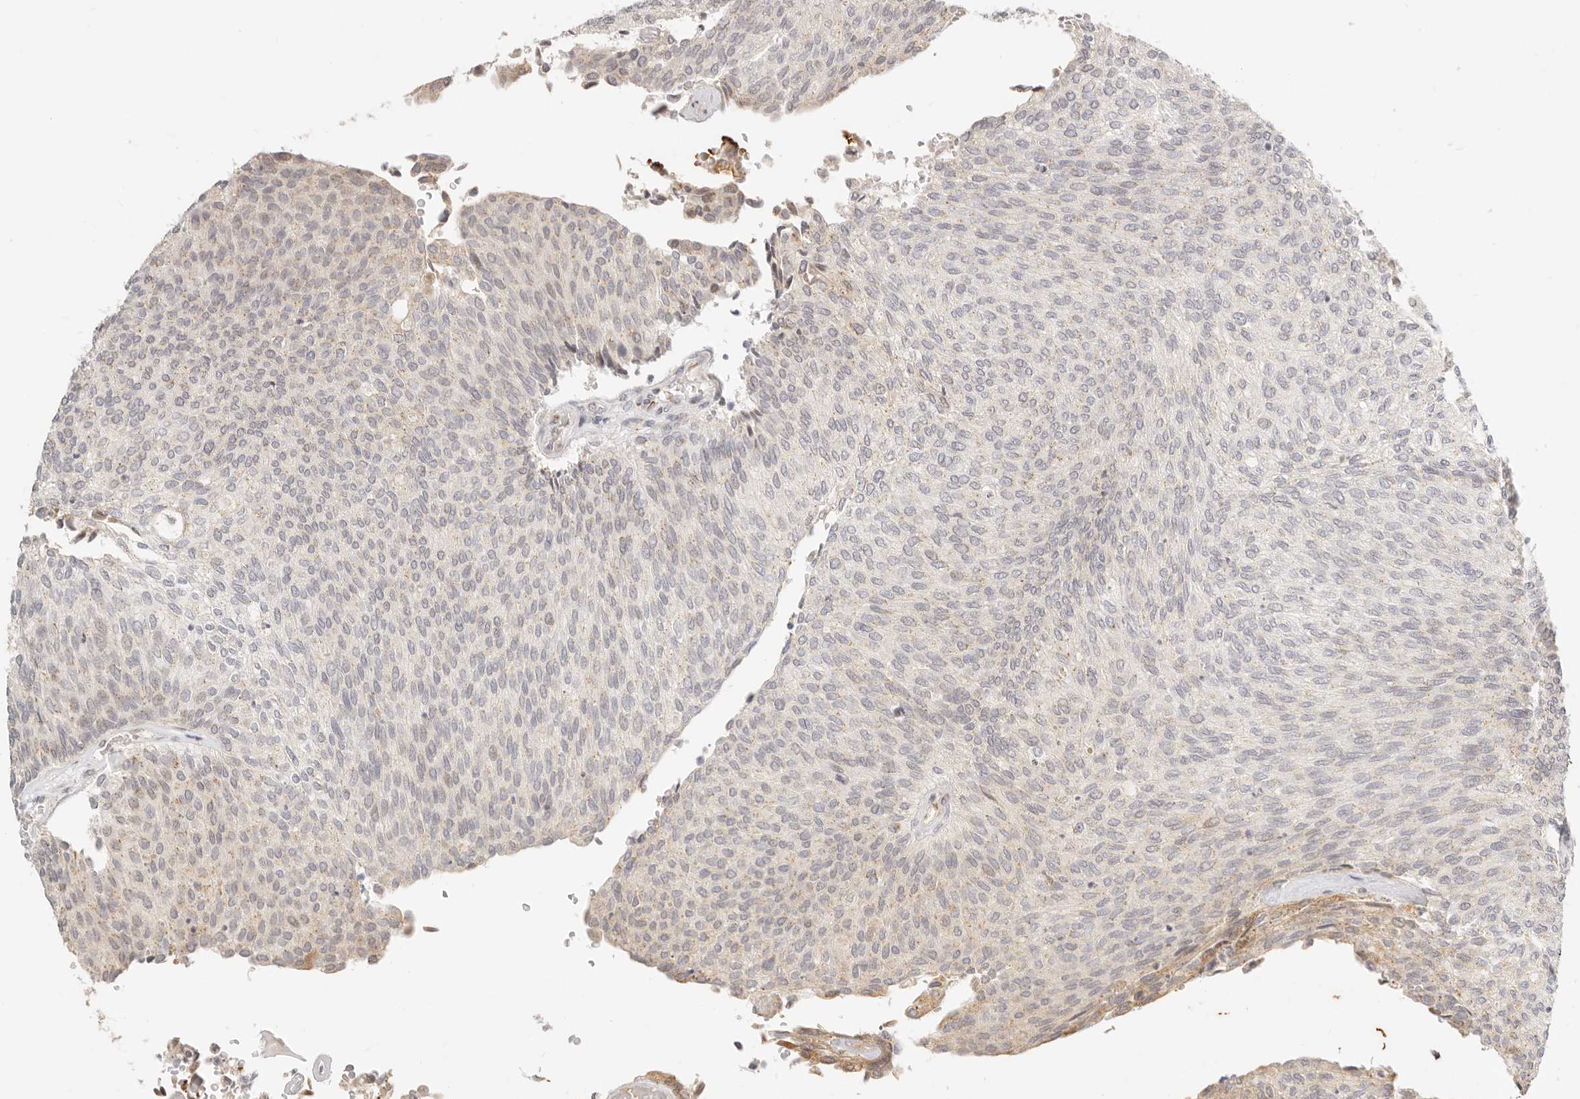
{"staining": {"intensity": "weak", "quantity": "<25%", "location": "cytoplasmic/membranous"}, "tissue": "urothelial cancer", "cell_type": "Tumor cells", "image_type": "cancer", "snomed": [{"axis": "morphology", "description": "Urothelial carcinoma, Low grade"}, {"axis": "topography", "description": "Urinary bladder"}], "caption": "An image of human urothelial cancer is negative for staining in tumor cells.", "gene": "FAM20B", "patient": {"sex": "female", "age": 79}}